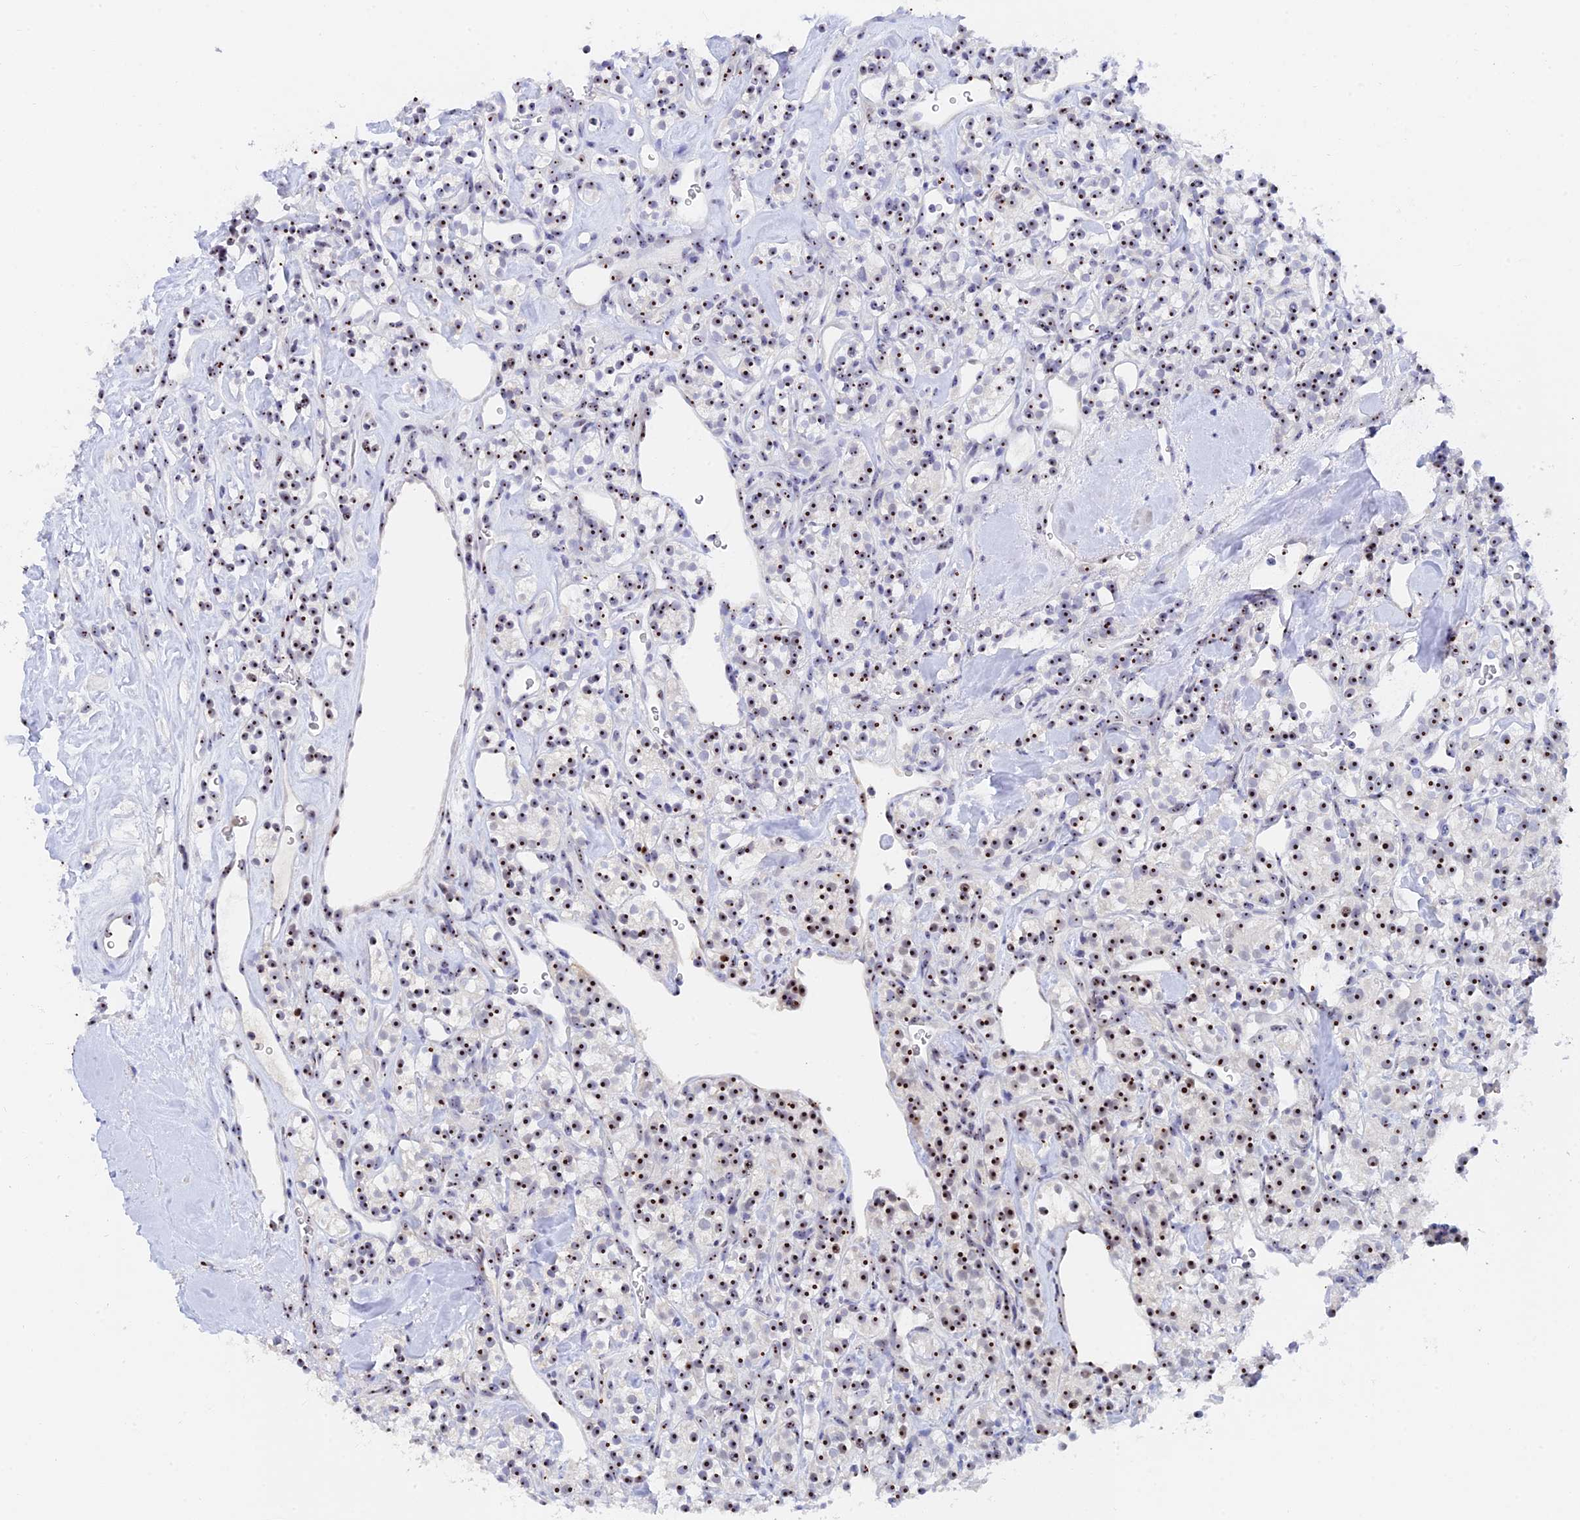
{"staining": {"intensity": "strong", "quantity": ">75%", "location": "nuclear"}, "tissue": "renal cancer", "cell_type": "Tumor cells", "image_type": "cancer", "snomed": [{"axis": "morphology", "description": "Adenocarcinoma, NOS"}, {"axis": "topography", "description": "Kidney"}], "caption": "There is high levels of strong nuclear expression in tumor cells of adenocarcinoma (renal), as demonstrated by immunohistochemical staining (brown color).", "gene": "RSL1D1", "patient": {"sex": "male", "age": 77}}